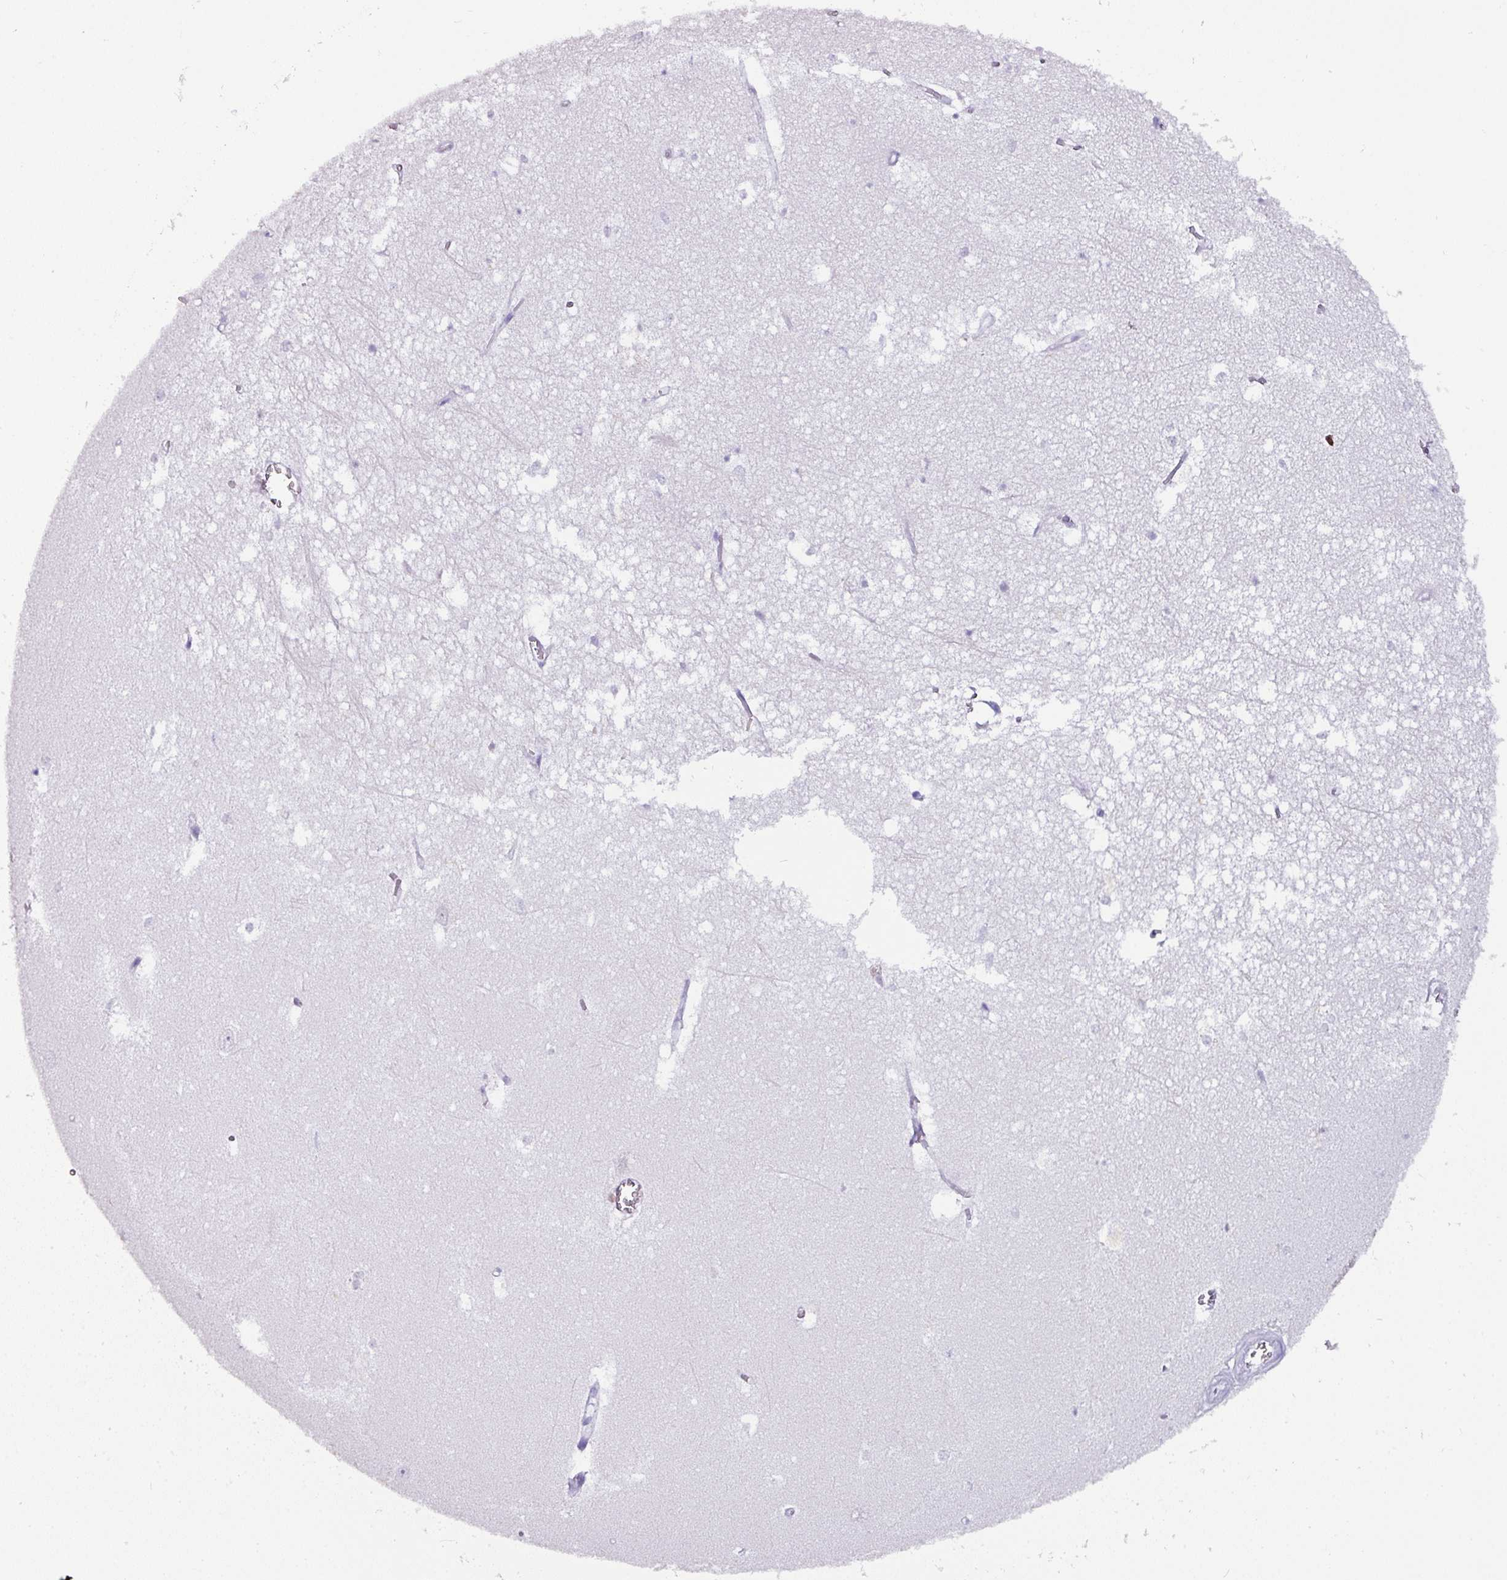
{"staining": {"intensity": "negative", "quantity": "none", "location": "none"}, "tissue": "hippocampus", "cell_type": "Glial cells", "image_type": "normal", "snomed": [{"axis": "morphology", "description": "Normal tissue, NOS"}, {"axis": "topography", "description": "Hippocampus"}], "caption": "The image exhibits no significant expression in glial cells of hippocampus. (DAB (3,3'-diaminobenzidine) IHC visualized using brightfield microscopy, high magnification).", "gene": "NAPSA", "patient": {"sex": "female", "age": 64}}